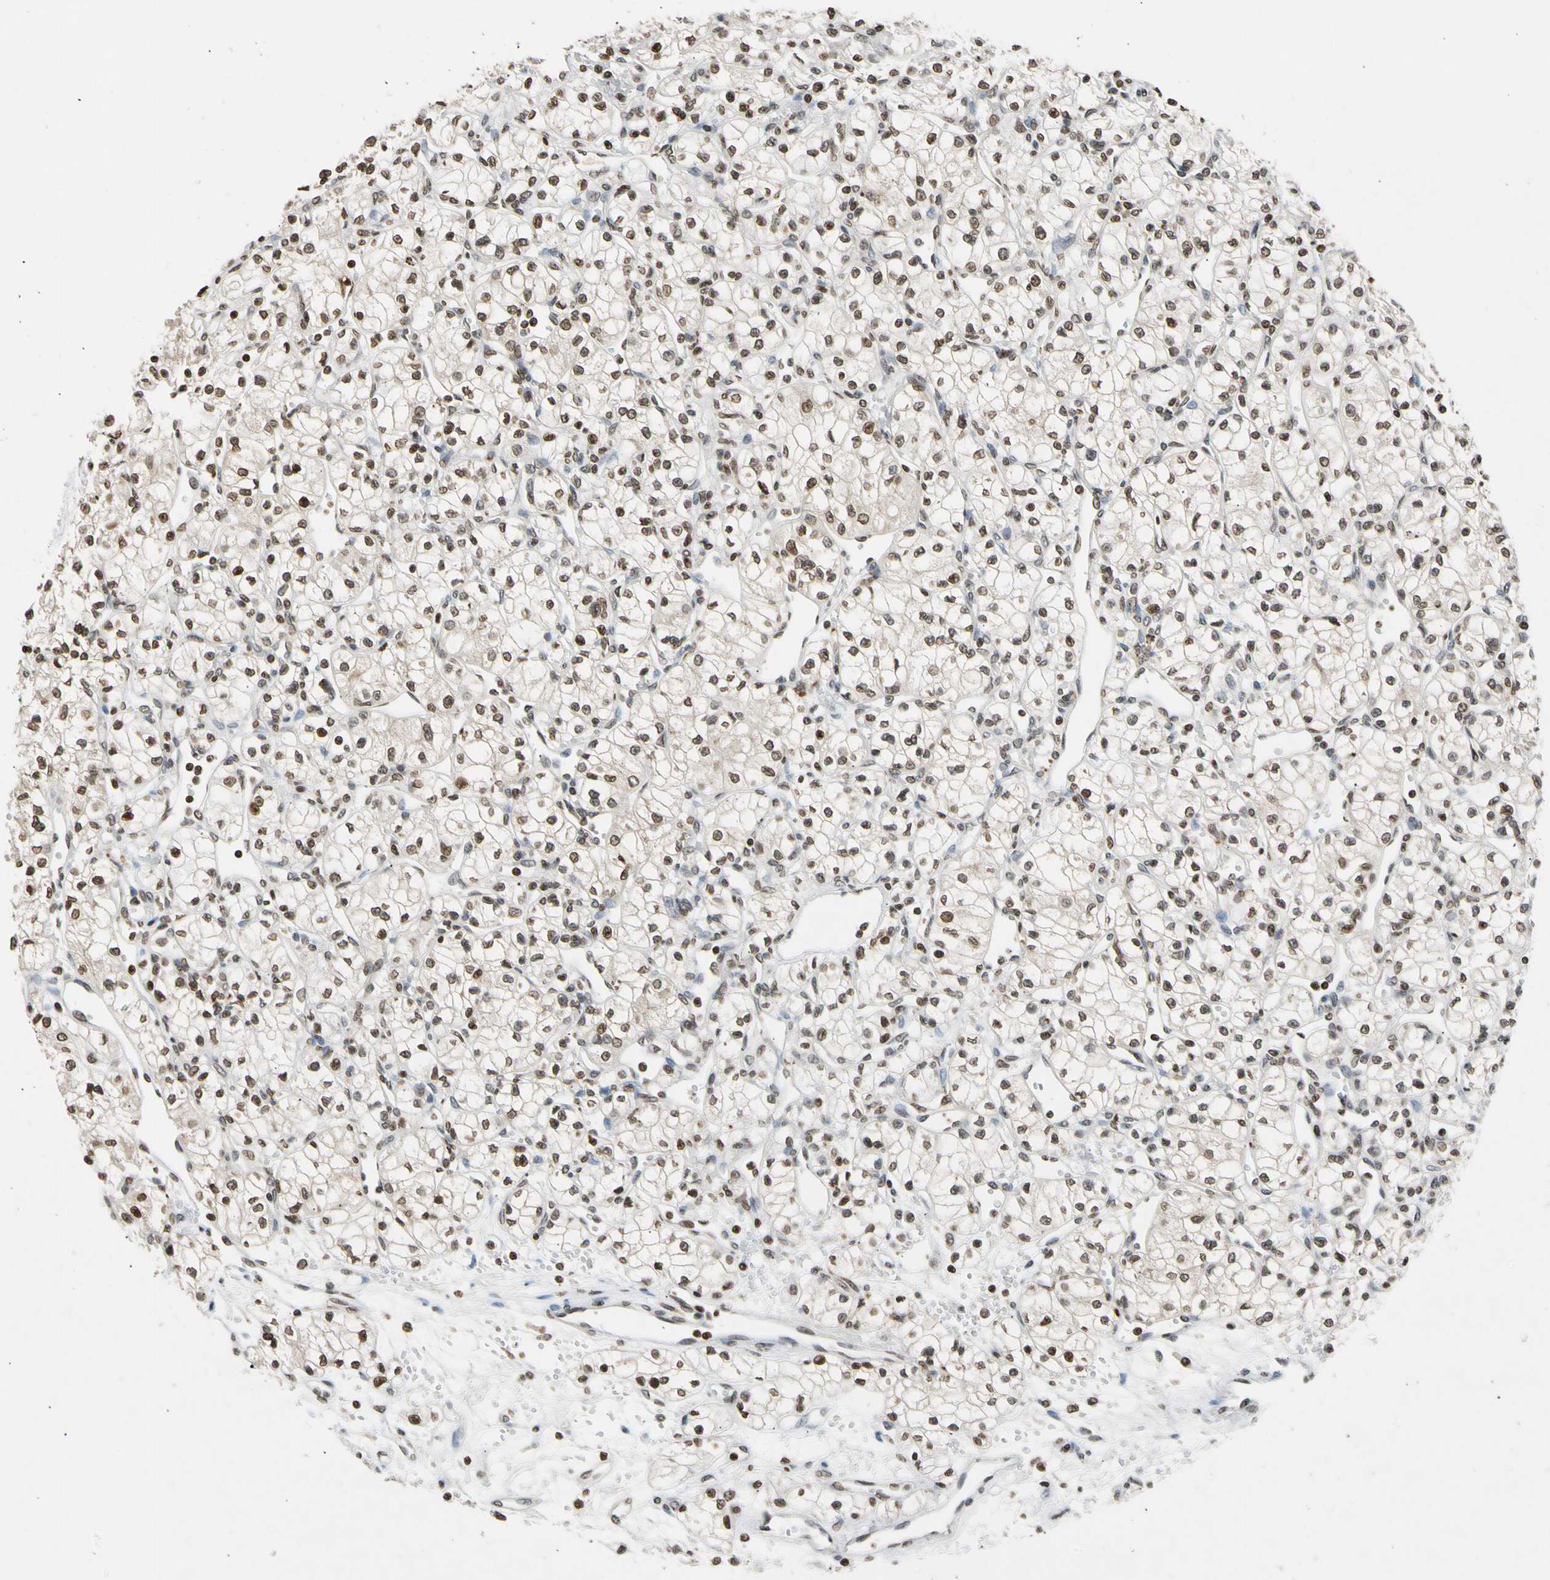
{"staining": {"intensity": "negative", "quantity": "none", "location": "none"}, "tissue": "renal cancer", "cell_type": "Tumor cells", "image_type": "cancer", "snomed": [{"axis": "morphology", "description": "Normal tissue, NOS"}, {"axis": "morphology", "description": "Adenocarcinoma, NOS"}, {"axis": "topography", "description": "Kidney"}], "caption": "This is an immunohistochemistry photomicrograph of renal cancer. There is no positivity in tumor cells.", "gene": "GPX4", "patient": {"sex": "male", "age": 59}}